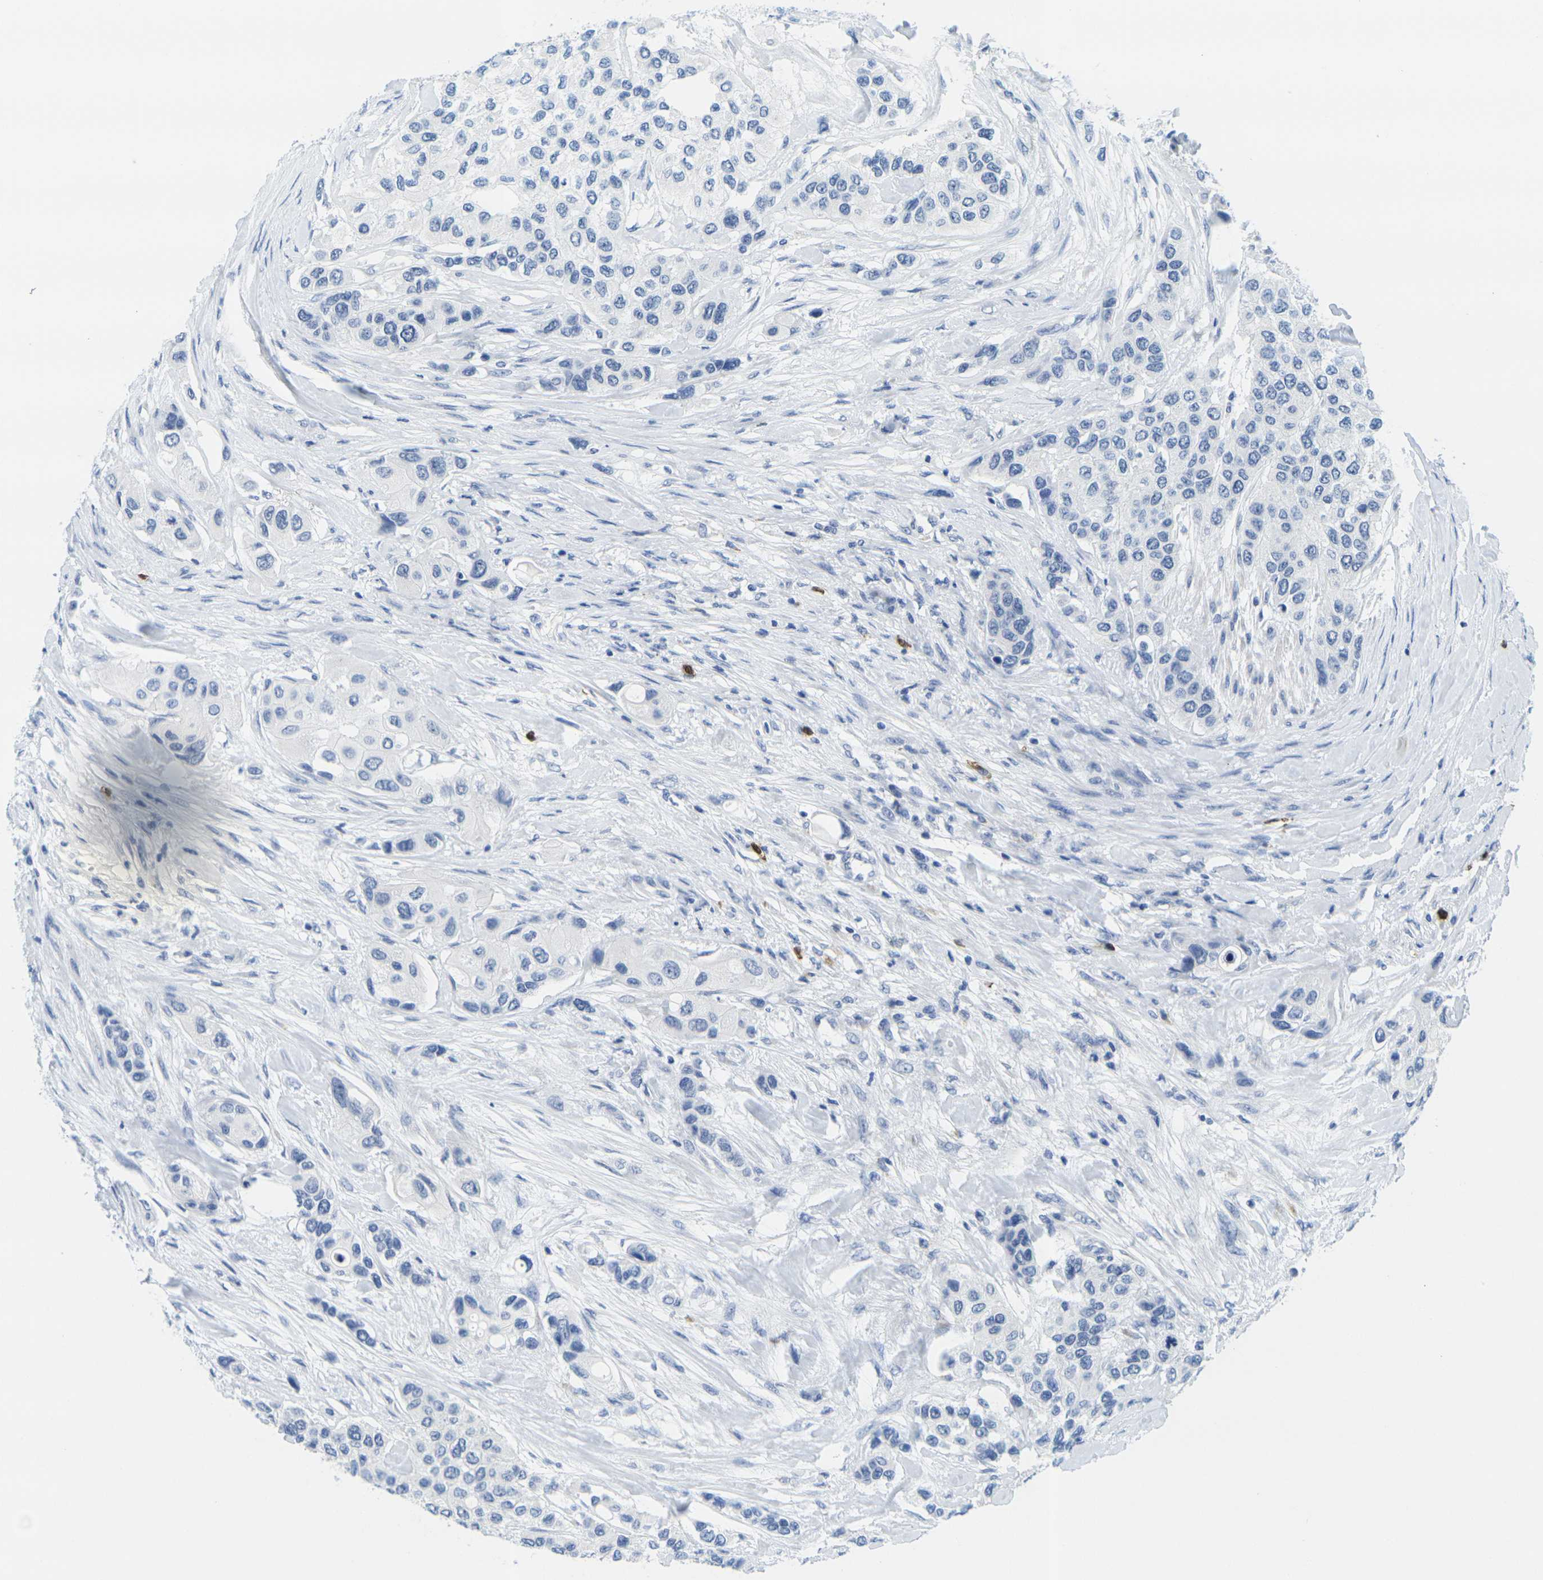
{"staining": {"intensity": "negative", "quantity": "none", "location": "none"}, "tissue": "urothelial cancer", "cell_type": "Tumor cells", "image_type": "cancer", "snomed": [{"axis": "morphology", "description": "Urothelial carcinoma, High grade"}, {"axis": "topography", "description": "Urinary bladder"}], "caption": "The micrograph demonstrates no staining of tumor cells in urothelial cancer.", "gene": "GPR15", "patient": {"sex": "female", "age": 56}}